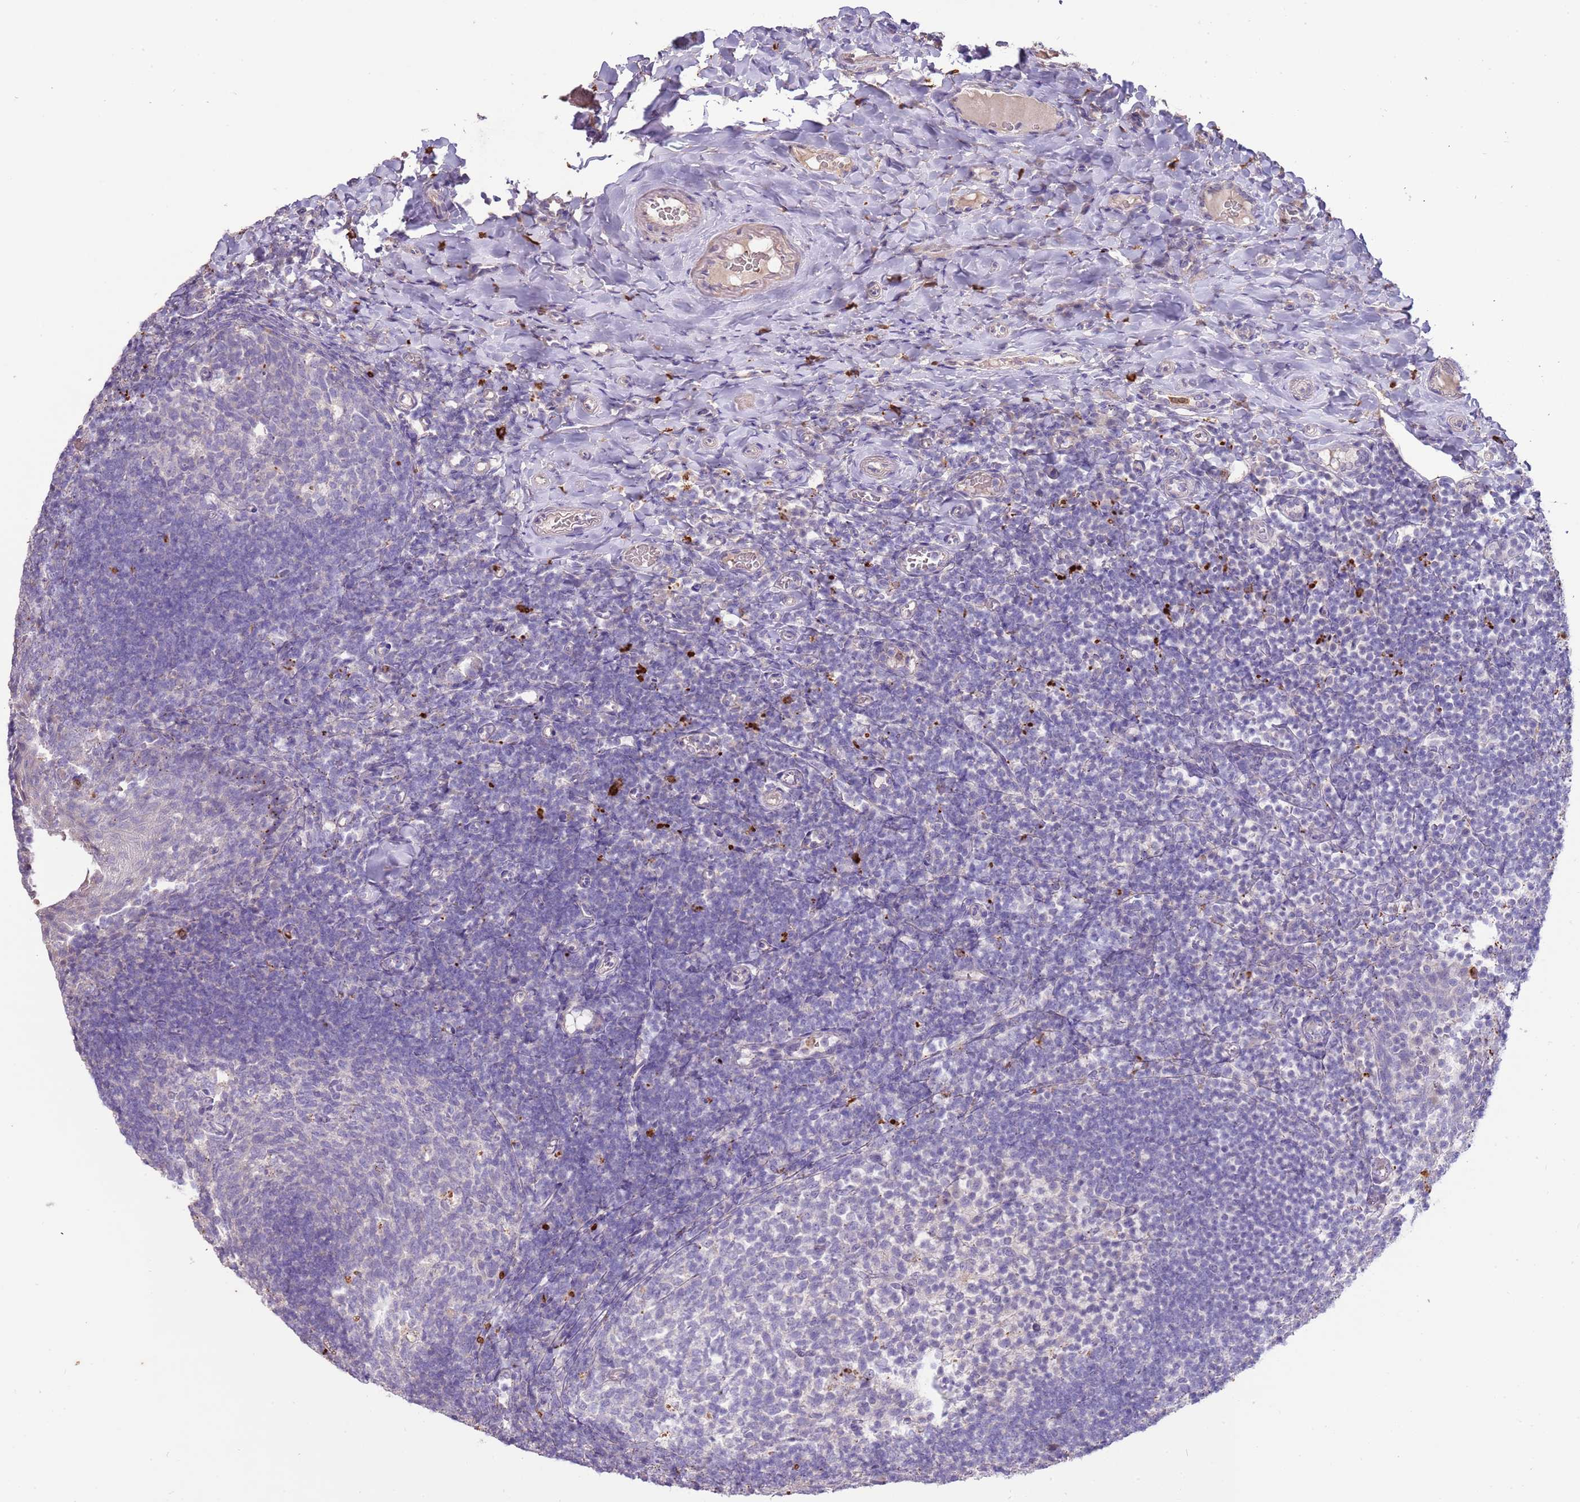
{"staining": {"intensity": "negative", "quantity": "none", "location": "none"}, "tissue": "tonsil", "cell_type": "Germinal center cells", "image_type": "normal", "snomed": [{"axis": "morphology", "description": "Normal tissue, NOS"}, {"axis": "topography", "description": "Tonsil"}], "caption": "IHC of normal human tonsil demonstrates no staining in germinal center cells. The staining is performed using DAB brown chromogen with nuclei counter-stained in using hematoxylin.", "gene": "P2RY13", "patient": {"sex": "female", "age": 10}}